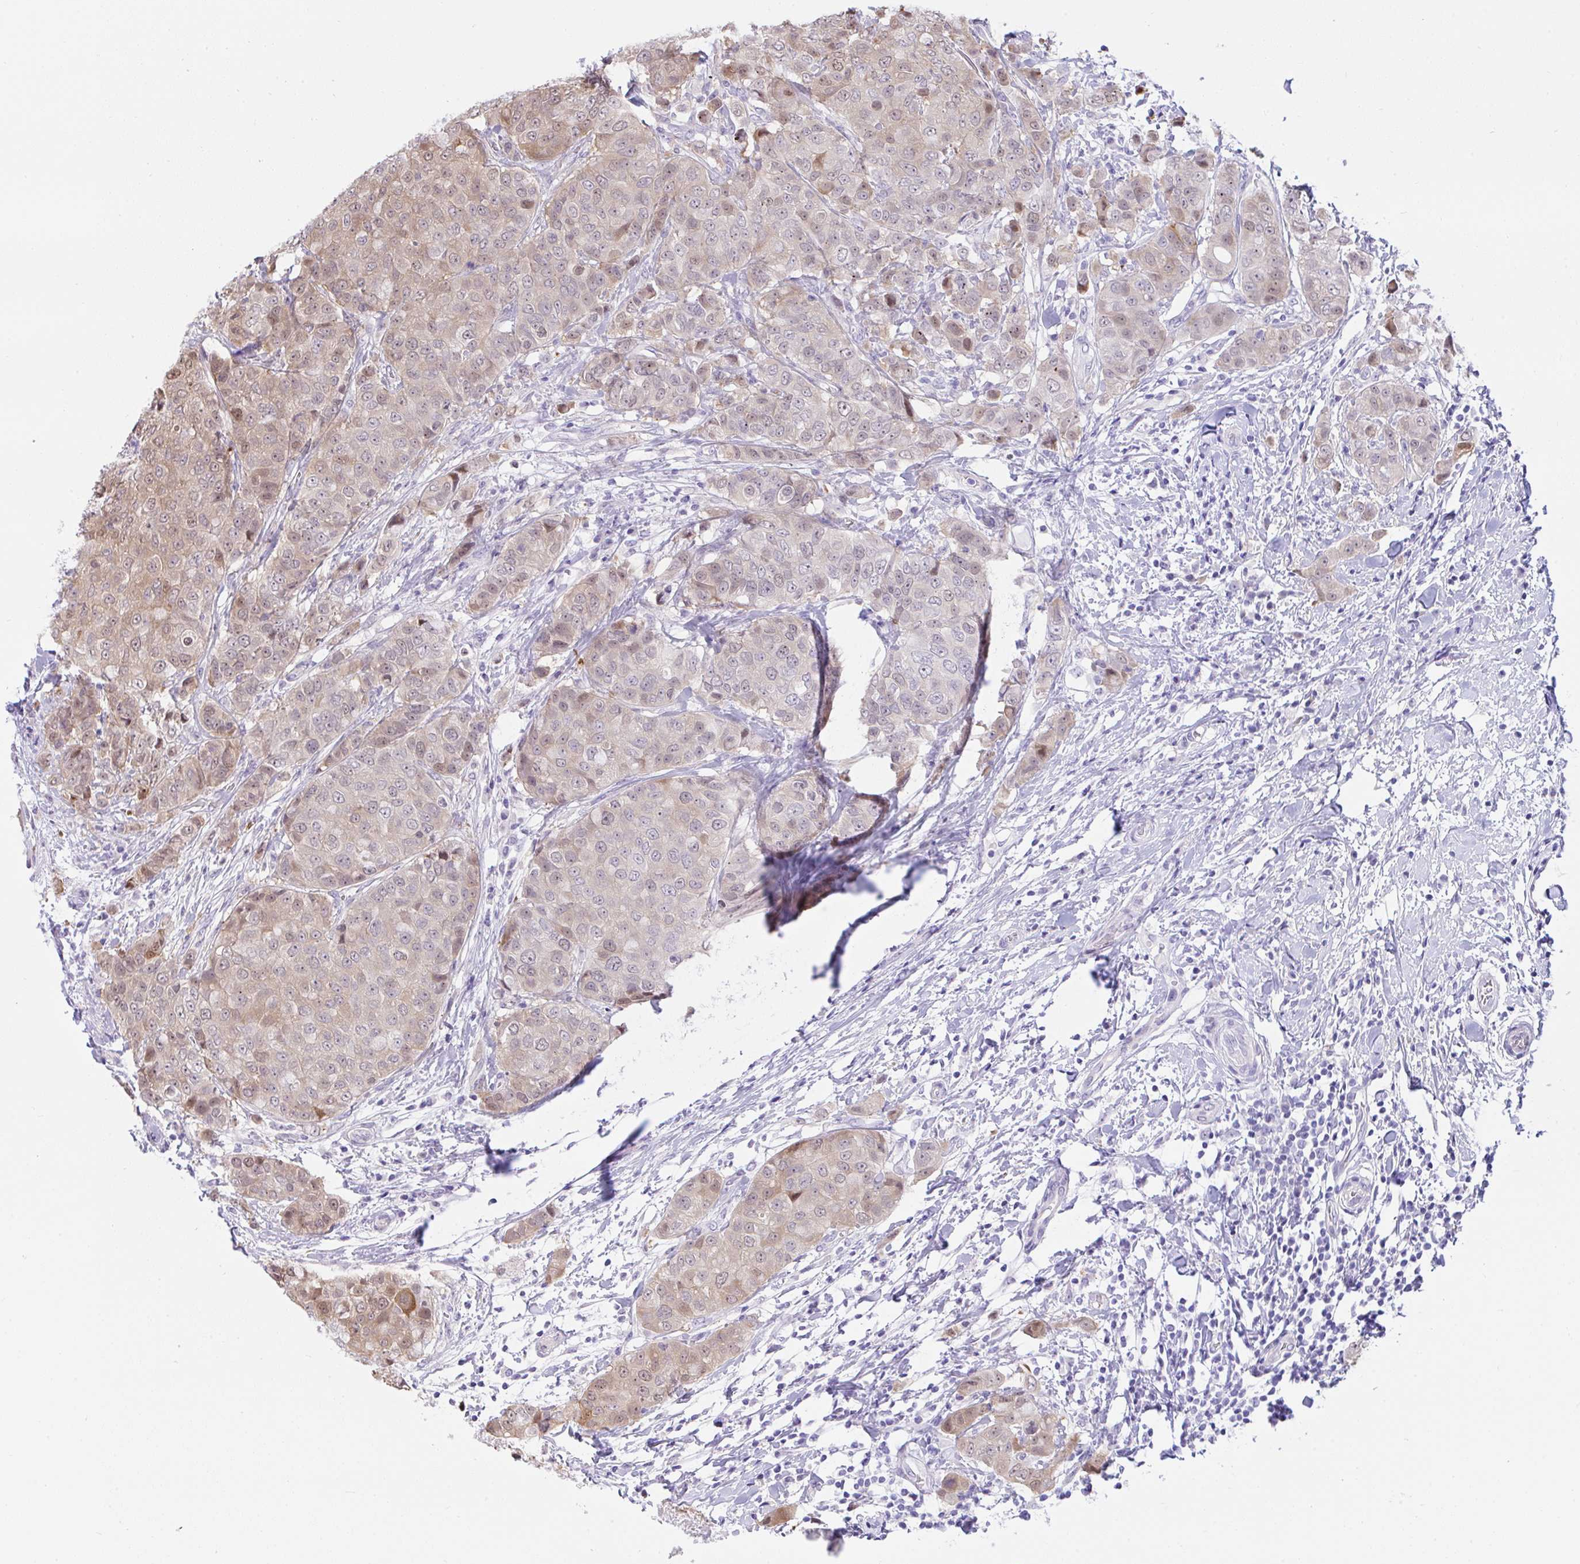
{"staining": {"intensity": "weak", "quantity": "25%-75%", "location": "nuclear"}, "tissue": "breast cancer", "cell_type": "Tumor cells", "image_type": "cancer", "snomed": [{"axis": "morphology", "description": "Duct carcinoma"}, {"axis": "topography", "description": "Breast"}], "caption": "Breast cancer was stained to show a protein in brown. There is low levels of weak nuclear positivity in about 25%-75% of tumor cells. (DAB IHC with brightfield microscopy, high magnification).", "gene": "ZNF485", "patient": {"sex": "female", "age": 27}}